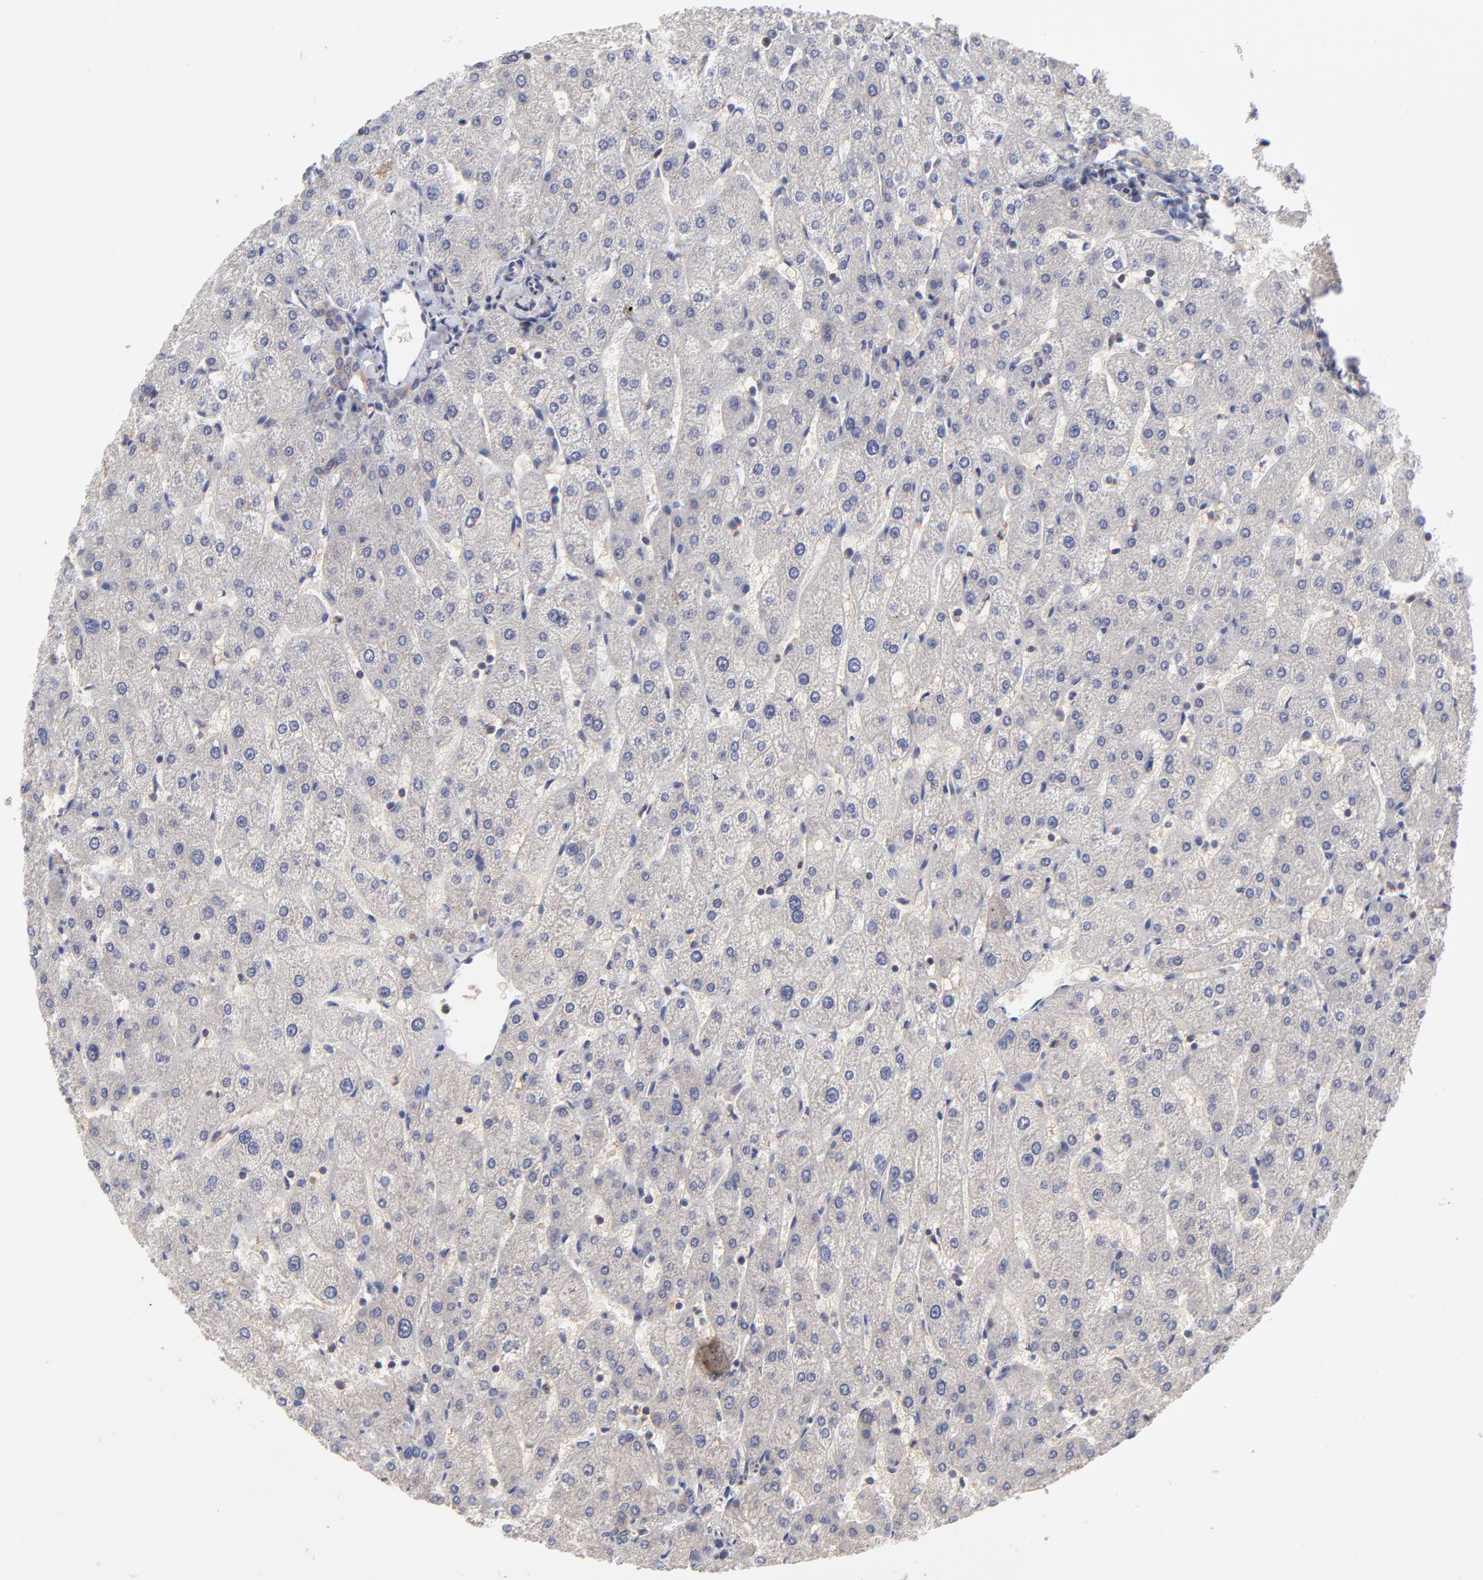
{"staining": {"intensity": "weak", "quantity": ">75%", "location": "cytoplasmic/membranous"}, "tissue": "liver", "cell_type": "Cholangiocytes", "image_type": "normal", "snomed": [{"axis": "morphology", "description": "Normal tissue, NOS"}, {"axis": "topography", "description": "Liver"}], "caption": "IHC image of unremarkable liver: liver stained using IHC reveals low levels of weak protein expression localized specifically in the cytoplasmic/membranous of cholangiocytes, appearing as a cytoplasmic/membranous brown color.", "gene": "PCMT1", "patient": {"sex": "male", "age": 67}}